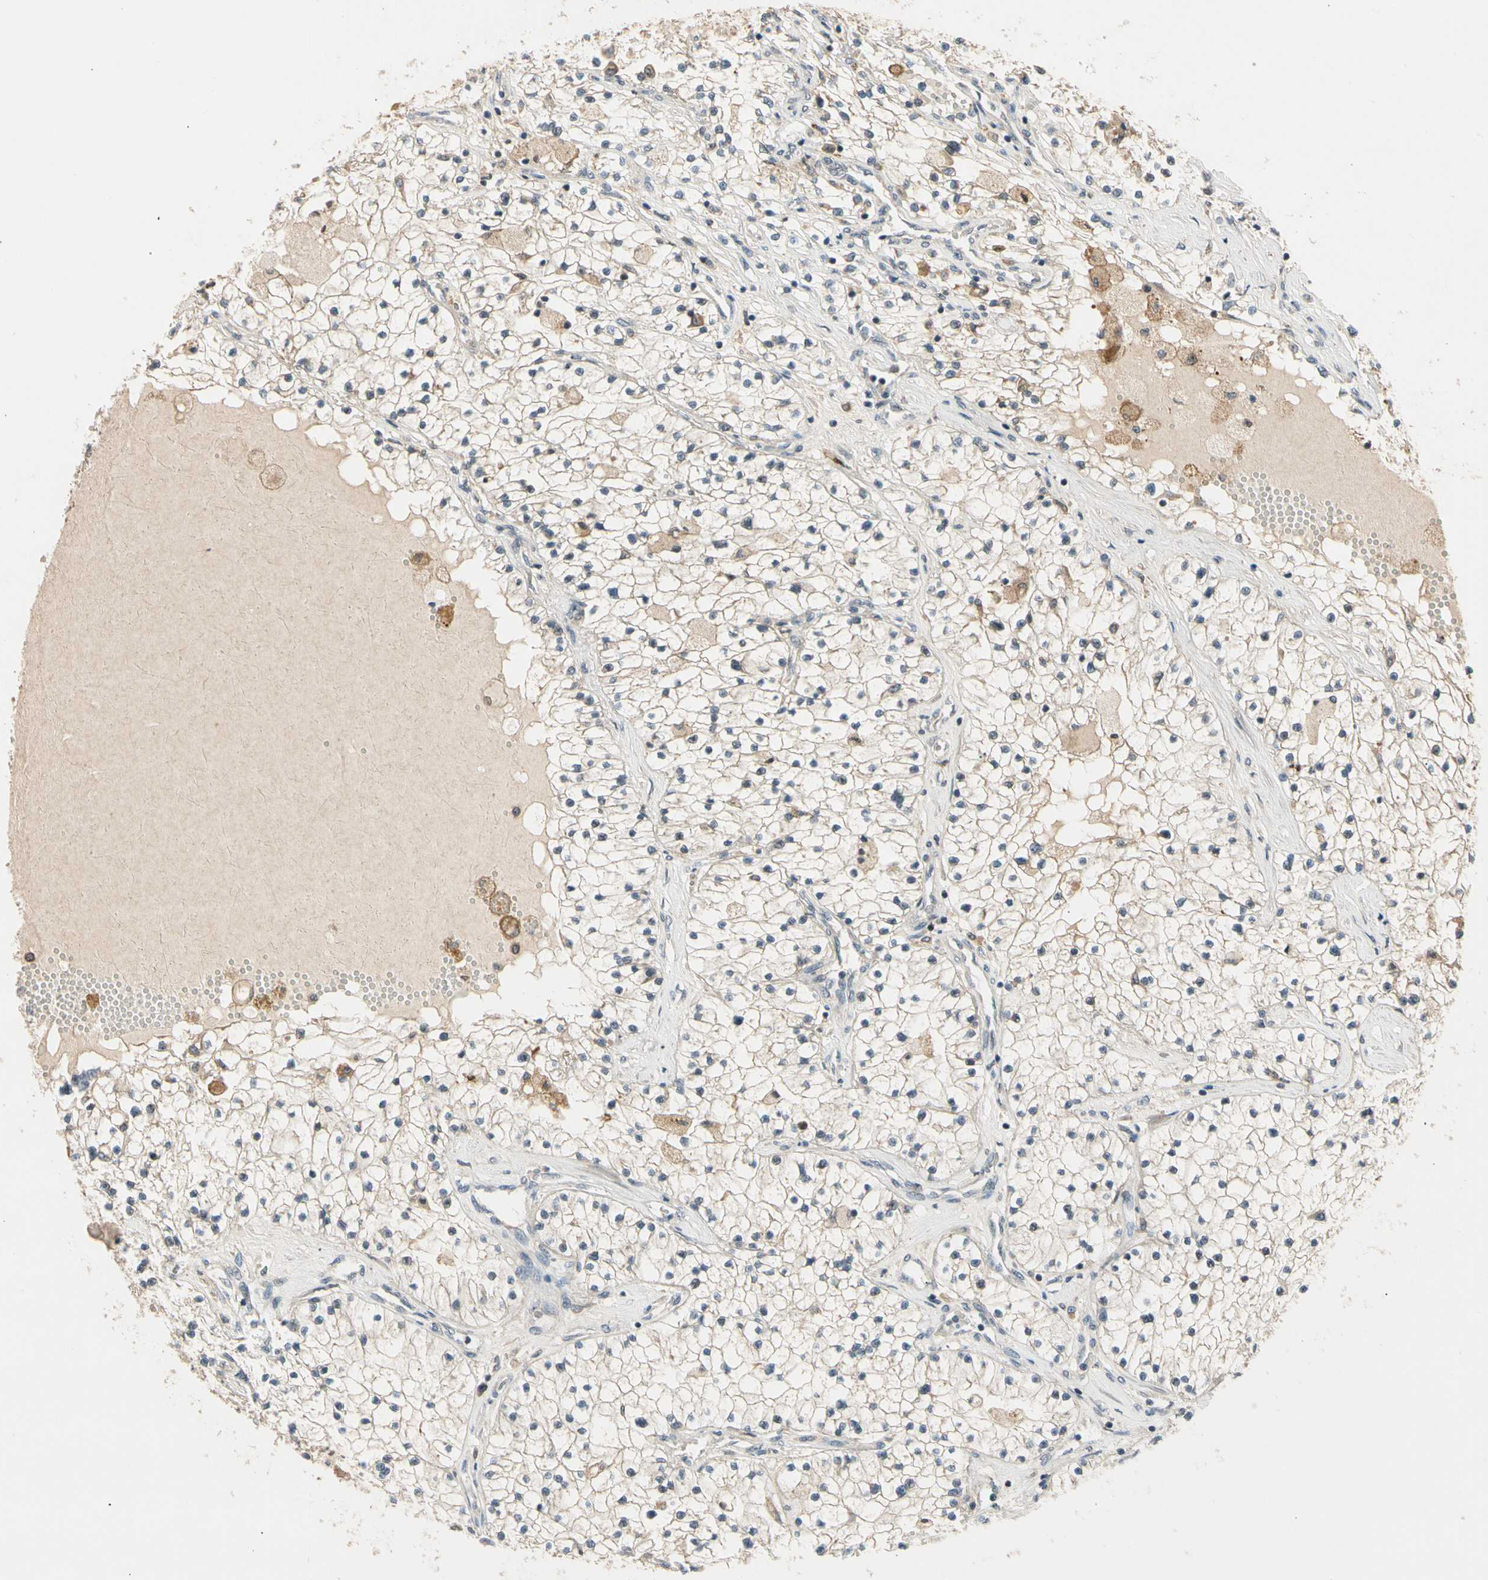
{"staining": {"intensity": "negative", "quantity": "none", "location": "none"}, "tissue": "renal cancer", "cell_type": "Tumor cells", "image_type": "cancer", "snomed": [{"axis": "morphology", "description": "Adenocarcinoma, NOS"}, {"axis": "topography", "description": "Kidney"}], "caption": "Immunohistochemical staining of human renal cancer (adenocarcinoma) displays no significant positivity in tumor cells.", "gene": "RIOX2", "patient": {"sex": "male", "age": 68}}